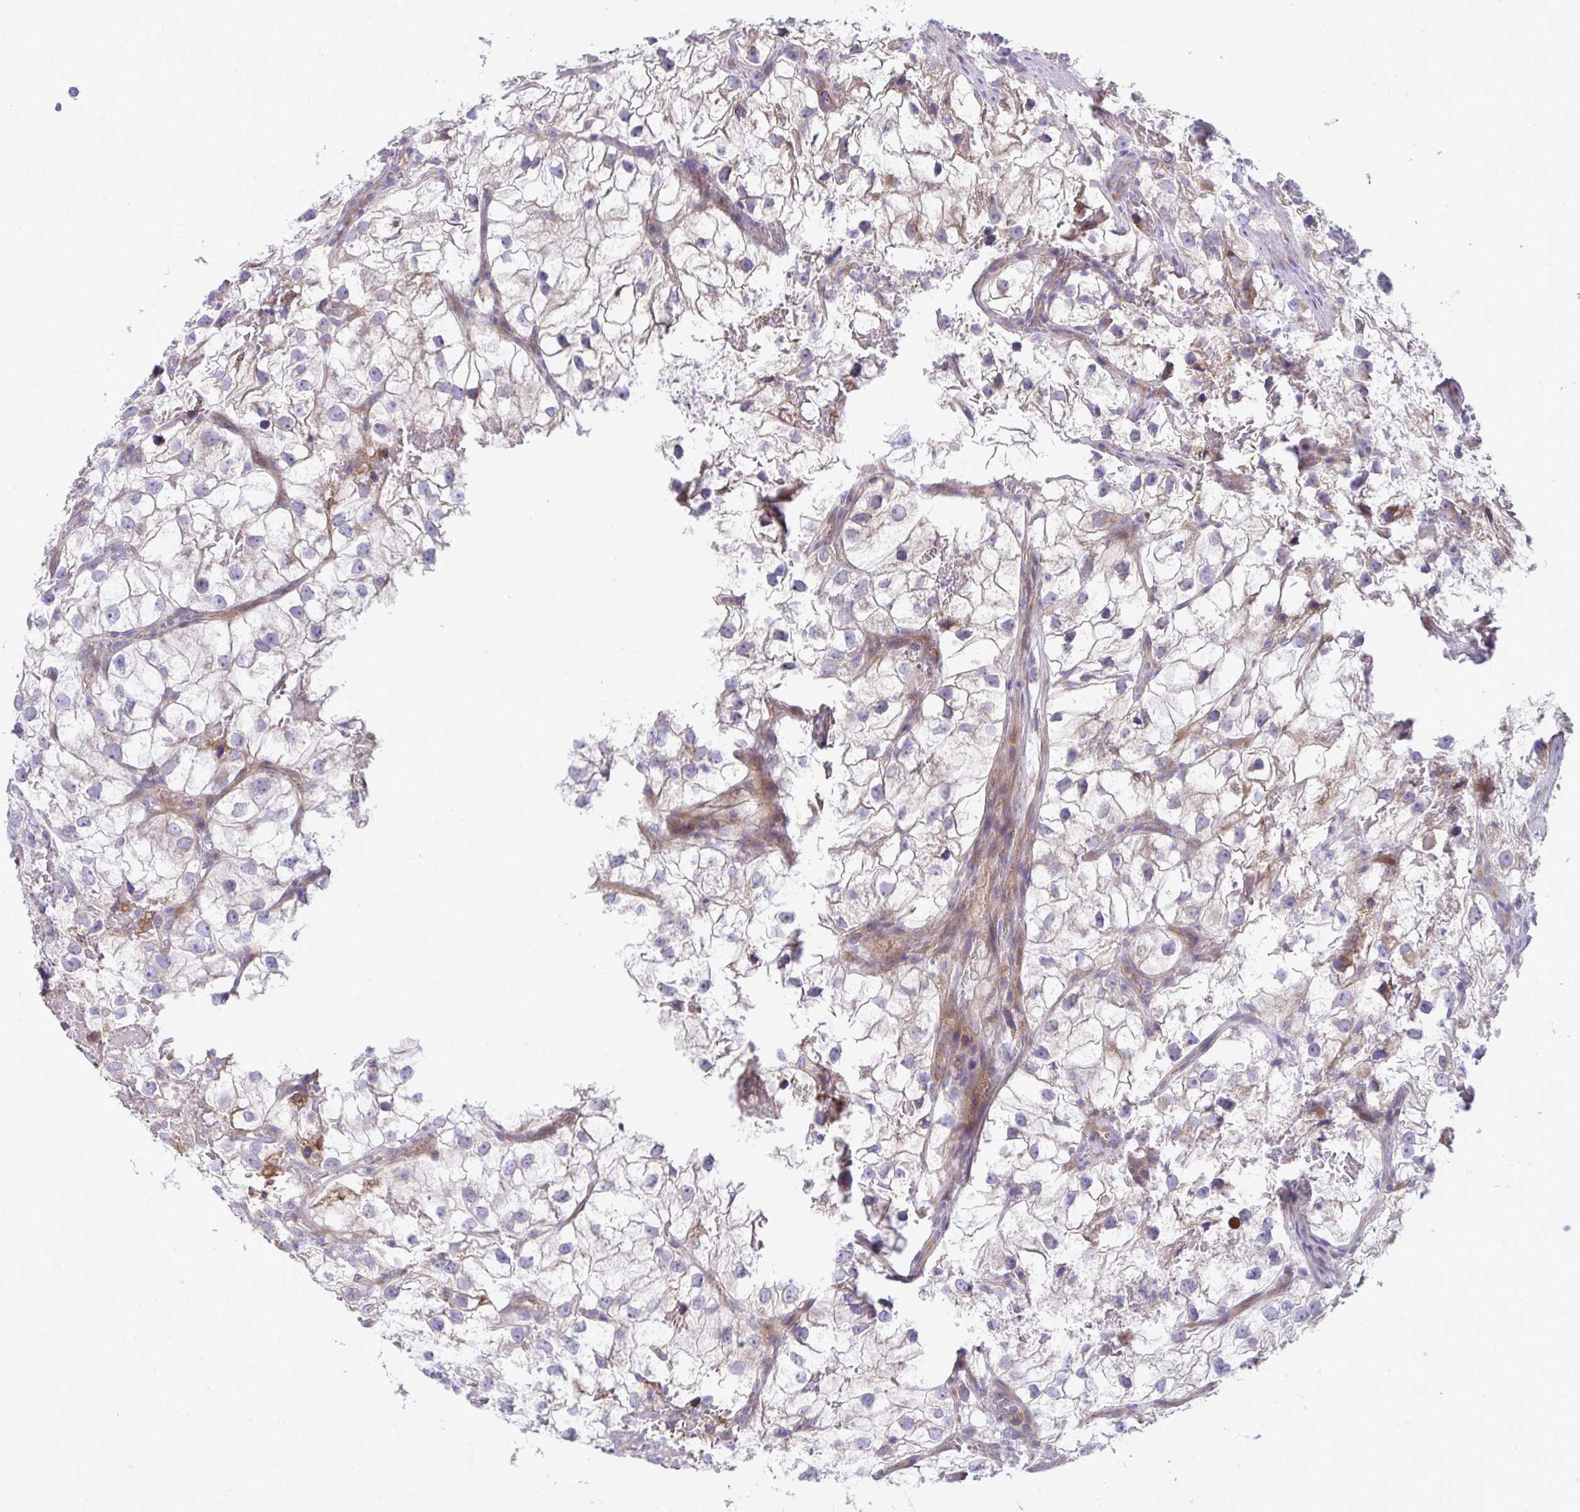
{"staining": {"intensity": "weak", "quantity": "<25%", "location": "cytoplasmic/membranous"}, "tissue": "renal cancer", "cell_type": "Tumor cells", "image_type": "cancer", "snomed": [{"axis": "morphology", "description": "Adenocarcinoma, NOS"}, {"axis": "topography", "description": "Kidney"}], "caption": "Tumor cells show no significant protein positivity in renal cancer (adenocarcinoma).", "gene": "PIGZ", "patient": {"sex": "male", "age": 59}}